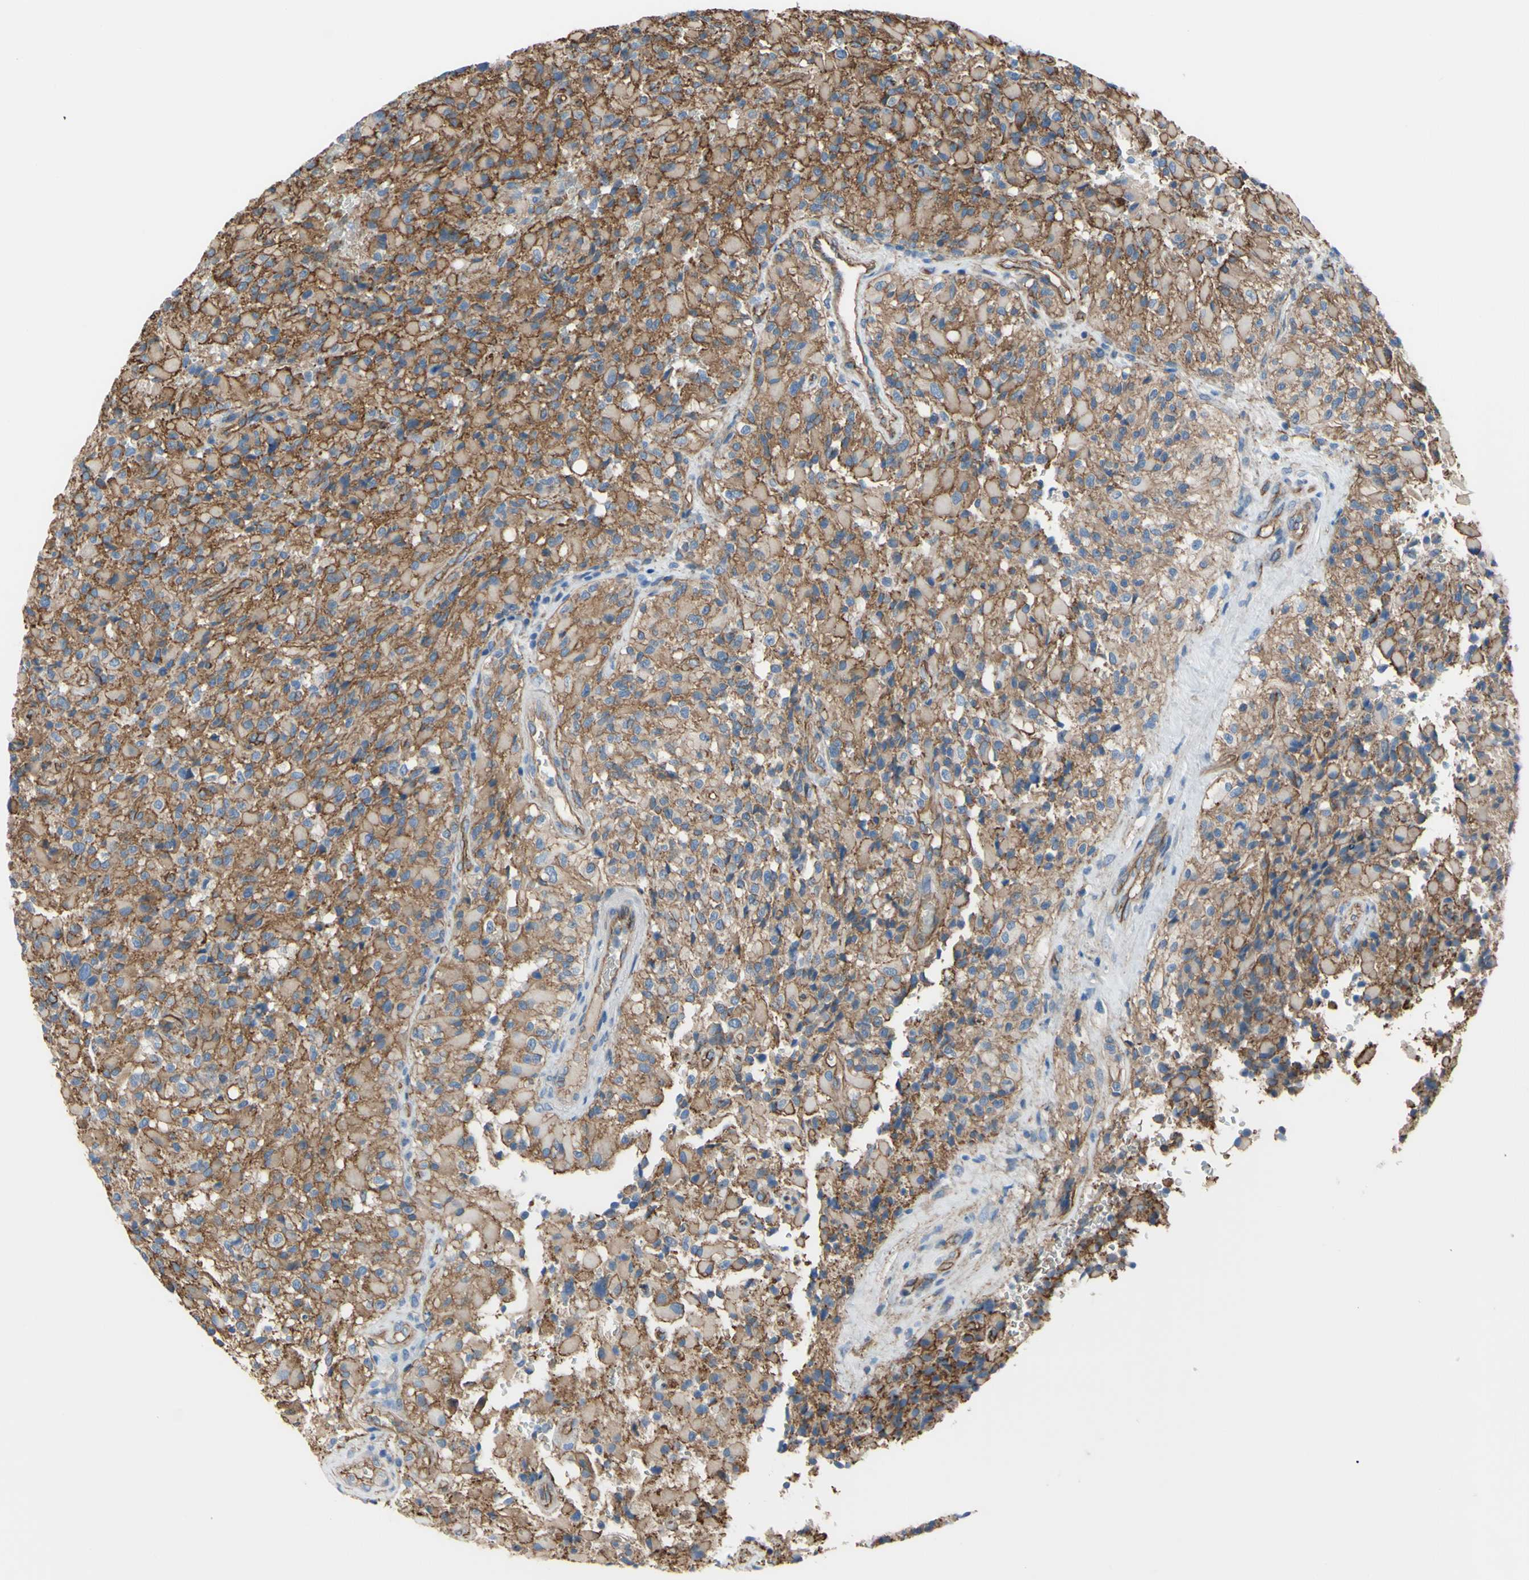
{"staining": {"intensity": "negative", "quantity": "none", "location": "none"}, "tissue": "glioma", "cell_type": "Tumor cells", "image_type": "cancer", "snomed": [{"axis": "morphology", "description": "Glioma, malignant, High grade"}, {"axis": "topography", "description": "Brain"}], "caption": "IHC histopathology image of neoplastic tissue: human malignant high-grade glioma stained with DAB (3,3'-diaminobenzidine) reveals no significant protein expression in tumor cells.", "gene": "TPBG", "patient": {"sex": "male", "age": 71}}